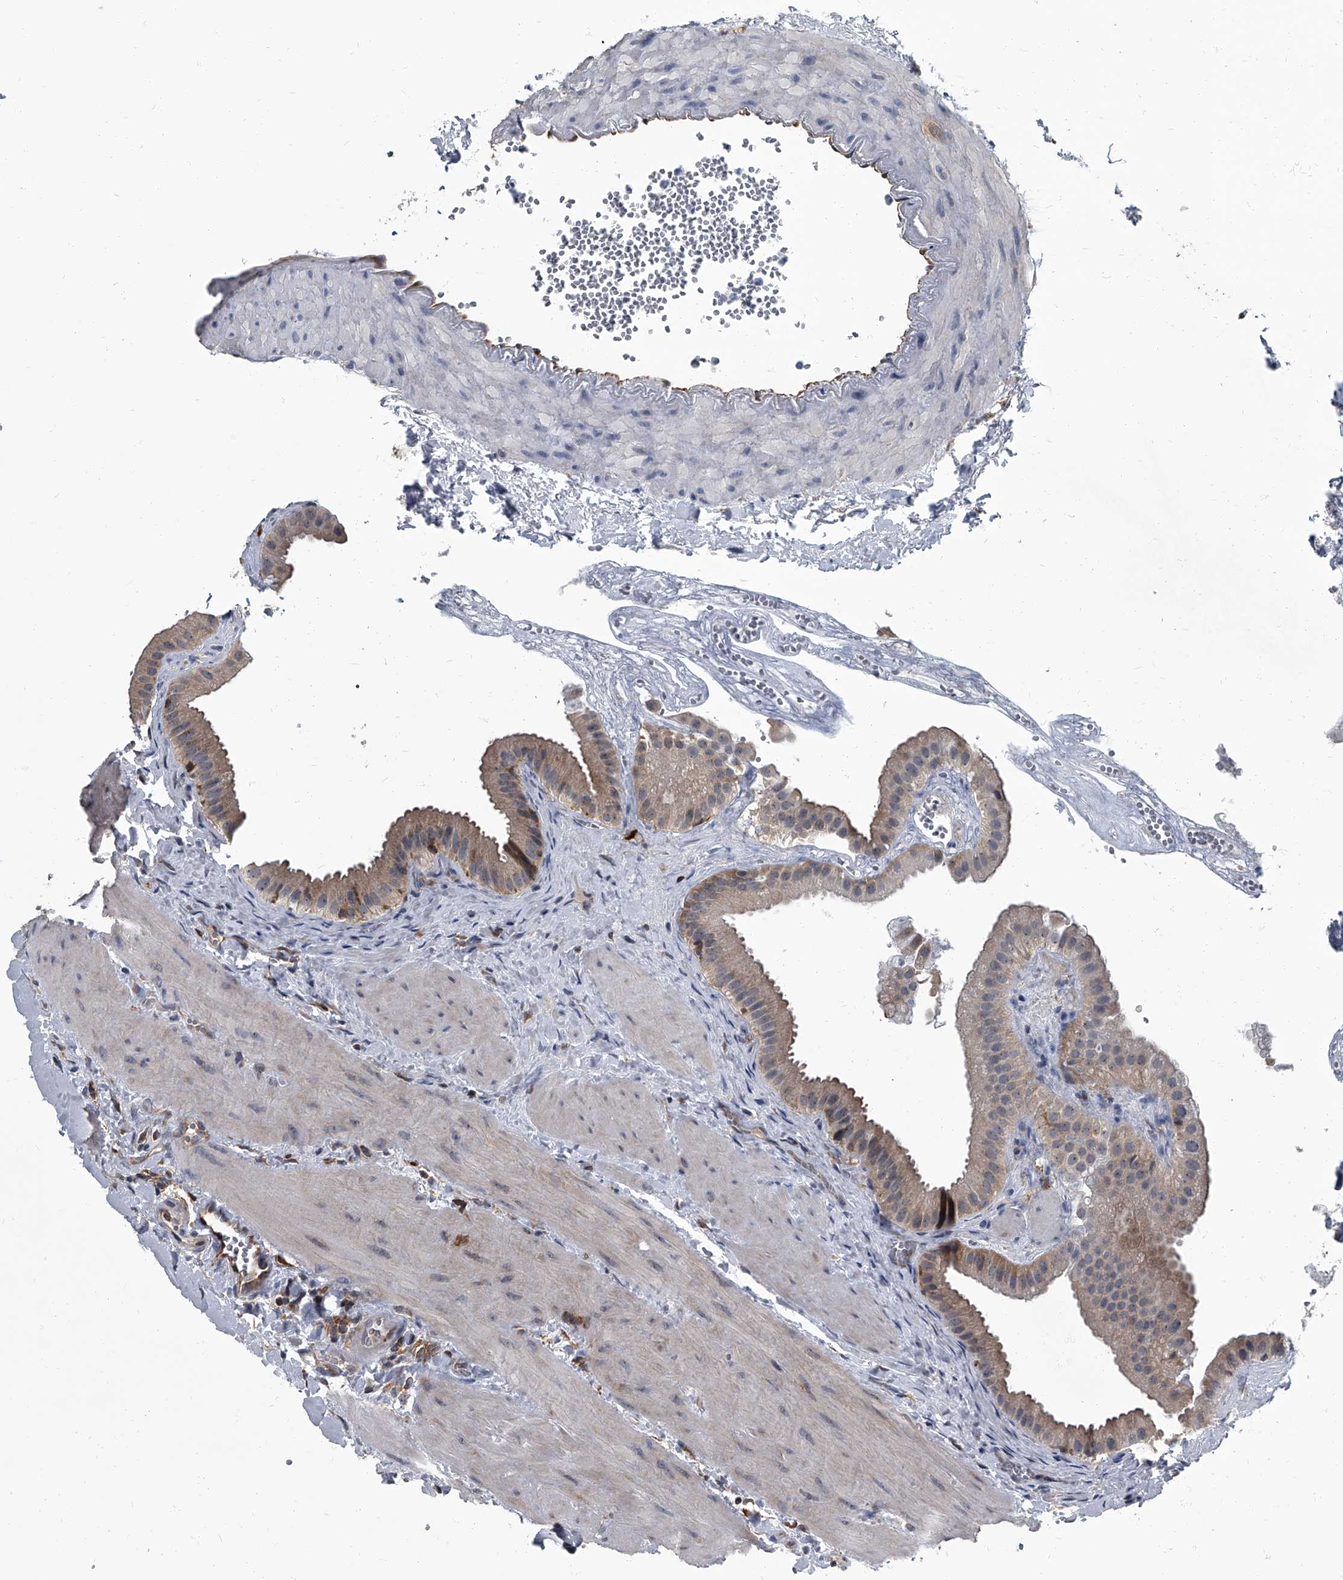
{"staining": {"intensity": "weak", "quantity": ">75%", "location": "cytoplasmic/membranous"}, "tissue": "gallbladder", "cell_type": "Glandular cells", "image_type": "normal", "snomed": [{"axis": "morphology", "description": "Normal tissue, NOS"}, {"axis": "topography", "description": "Gallbladder"}], "caption": "Gallbladder stained for a protein (brown) exhibits weak cytoplasmic/membranous positive expression in approximately >75% of glandular cells.", "gene": "CDV3", "patient": {"sex": "male", "age": 55}}